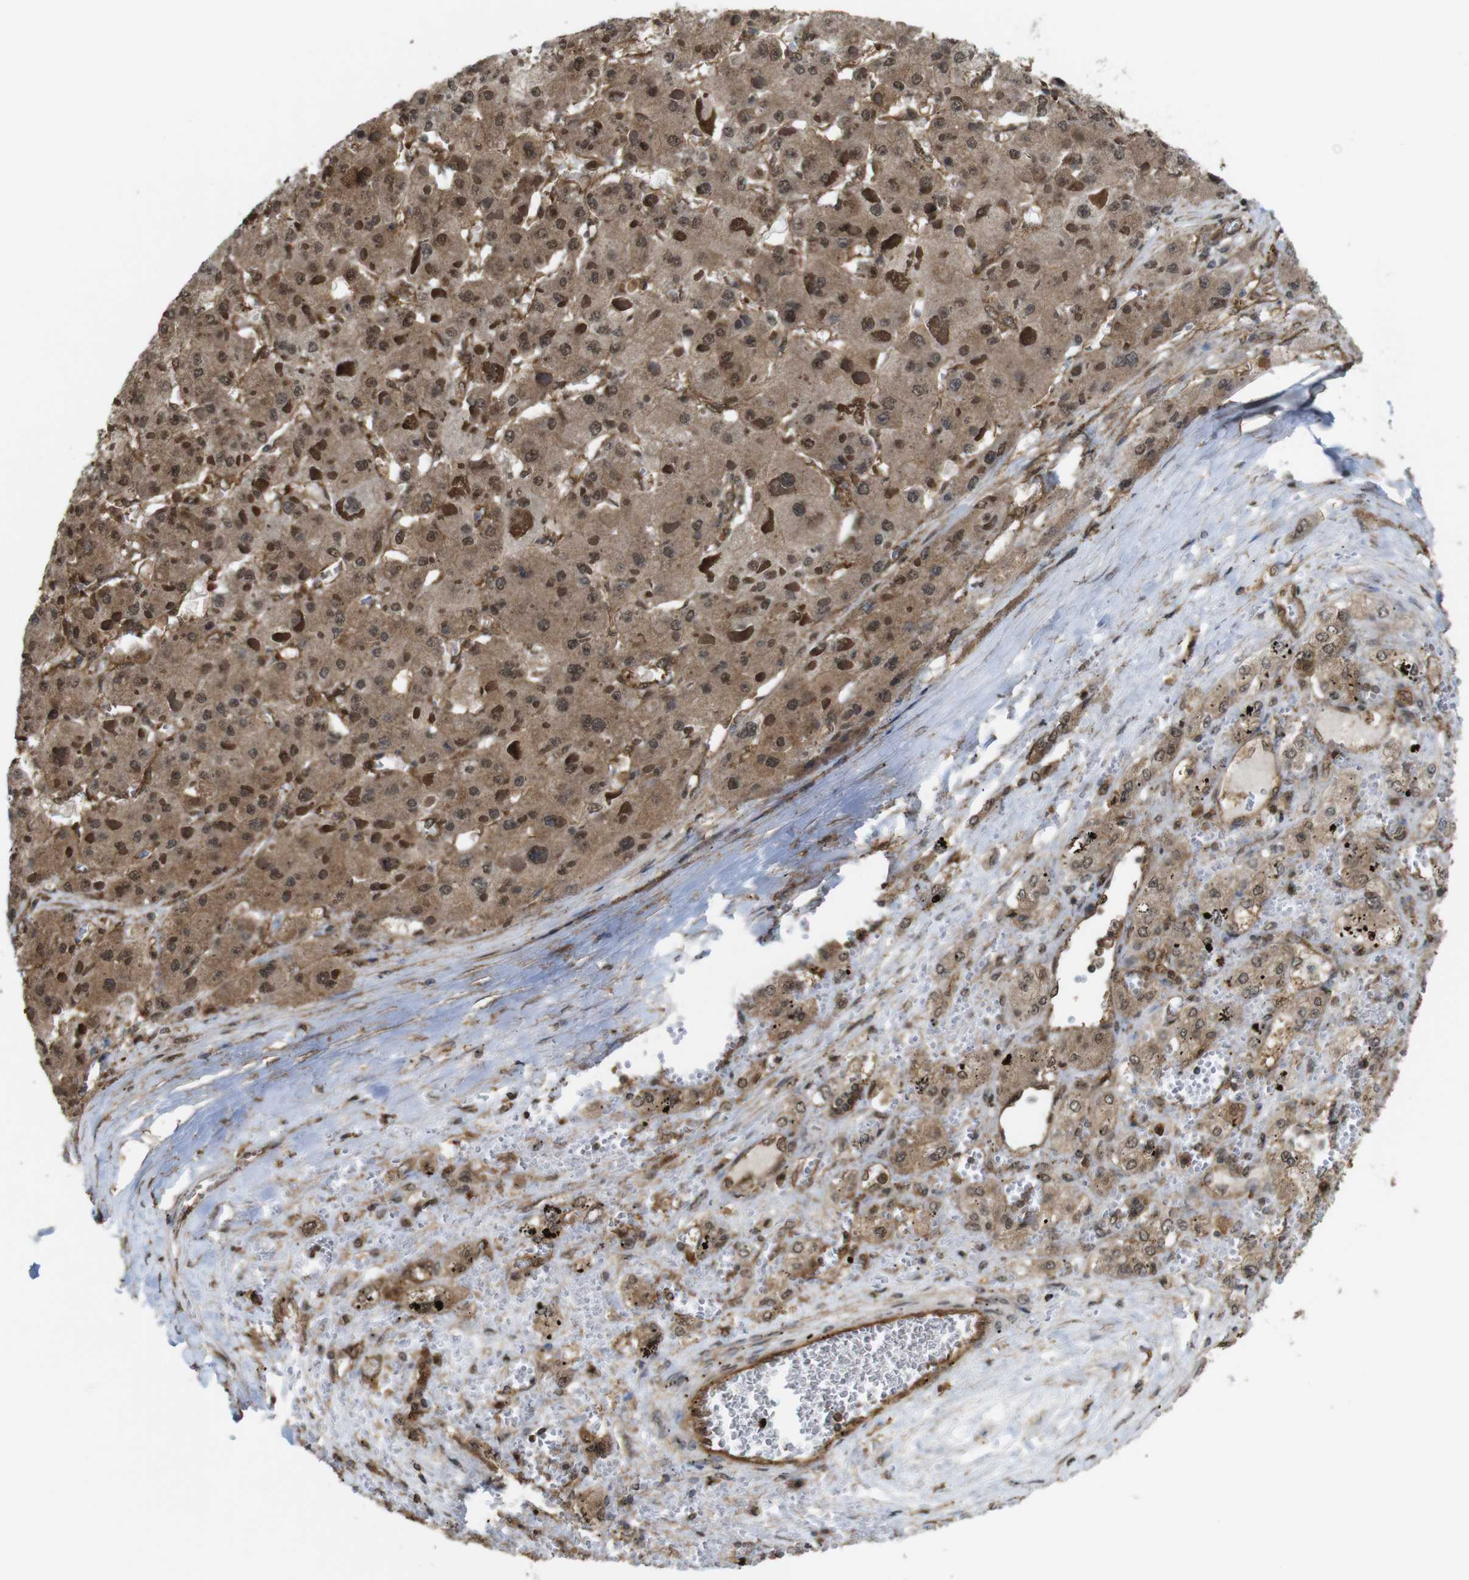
{"staining": {"intensity": "moderate", "quantity": ">75%", "location": "cytoplasmic/membranous,nuclear"}, "tissue": "liver cancer", "cell_type": "Tumor cells", "image_type": "cancer", "snomed": [{"axis": "morphology", "description": "Carcinoma, Hepatocellular, NOS"}, {"axis": "topography", "description": "Liver"}], "caption": "Hepatocellular carcinoma (liver) stained with a brown dye reveals moderate cytoplasmic/membranous and nuclear positive expression in approximately >75% of tumor cells.", "gene": "YWHAG", "patient": {"sex": "female", "age": 73}}